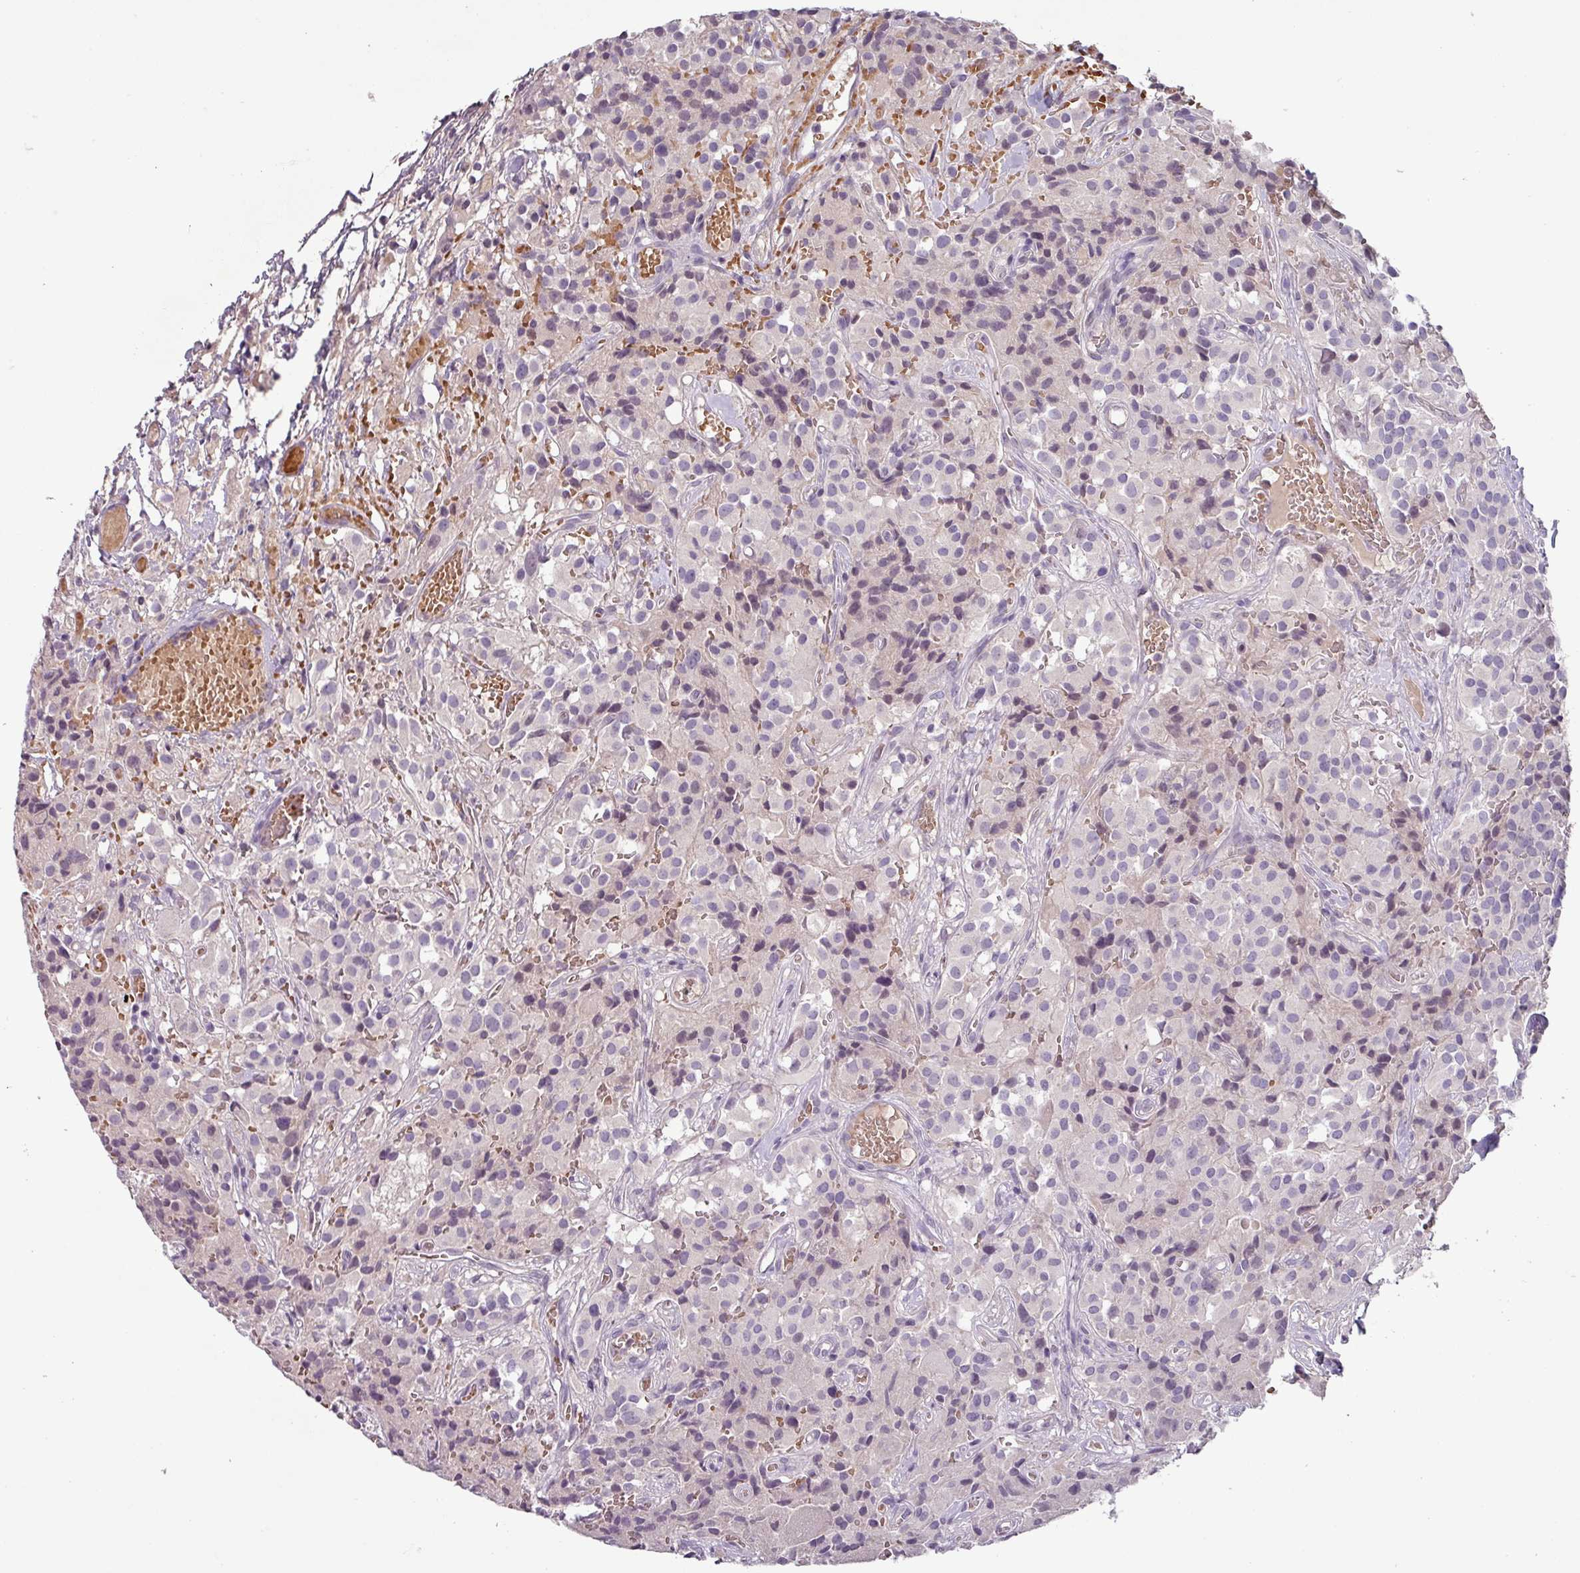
{"staining": {"intensity": "negative", "quantity": "none", "location": "none"}, "tissue": "glioma", "cell_type": "Tumor cells", "image_type": "cancer", "snomed": [{"axis": "morphology", "description": "Glioma, malignant, Low grade"}, {"axis": "topography", "description": "Brain"}], "caption": "High power microscopy photomicrograph of an immunohistochemistry micrograph of glioma, revealing no significant positivity in tumor cells. The staining is performed using DAB (3,3'-diaminobenzidine) brown chromogen with nuclei counter-stained in using hematoxylin.", "gene": "SLC5A10", "patient": {"sex": "male", "age": 42}}